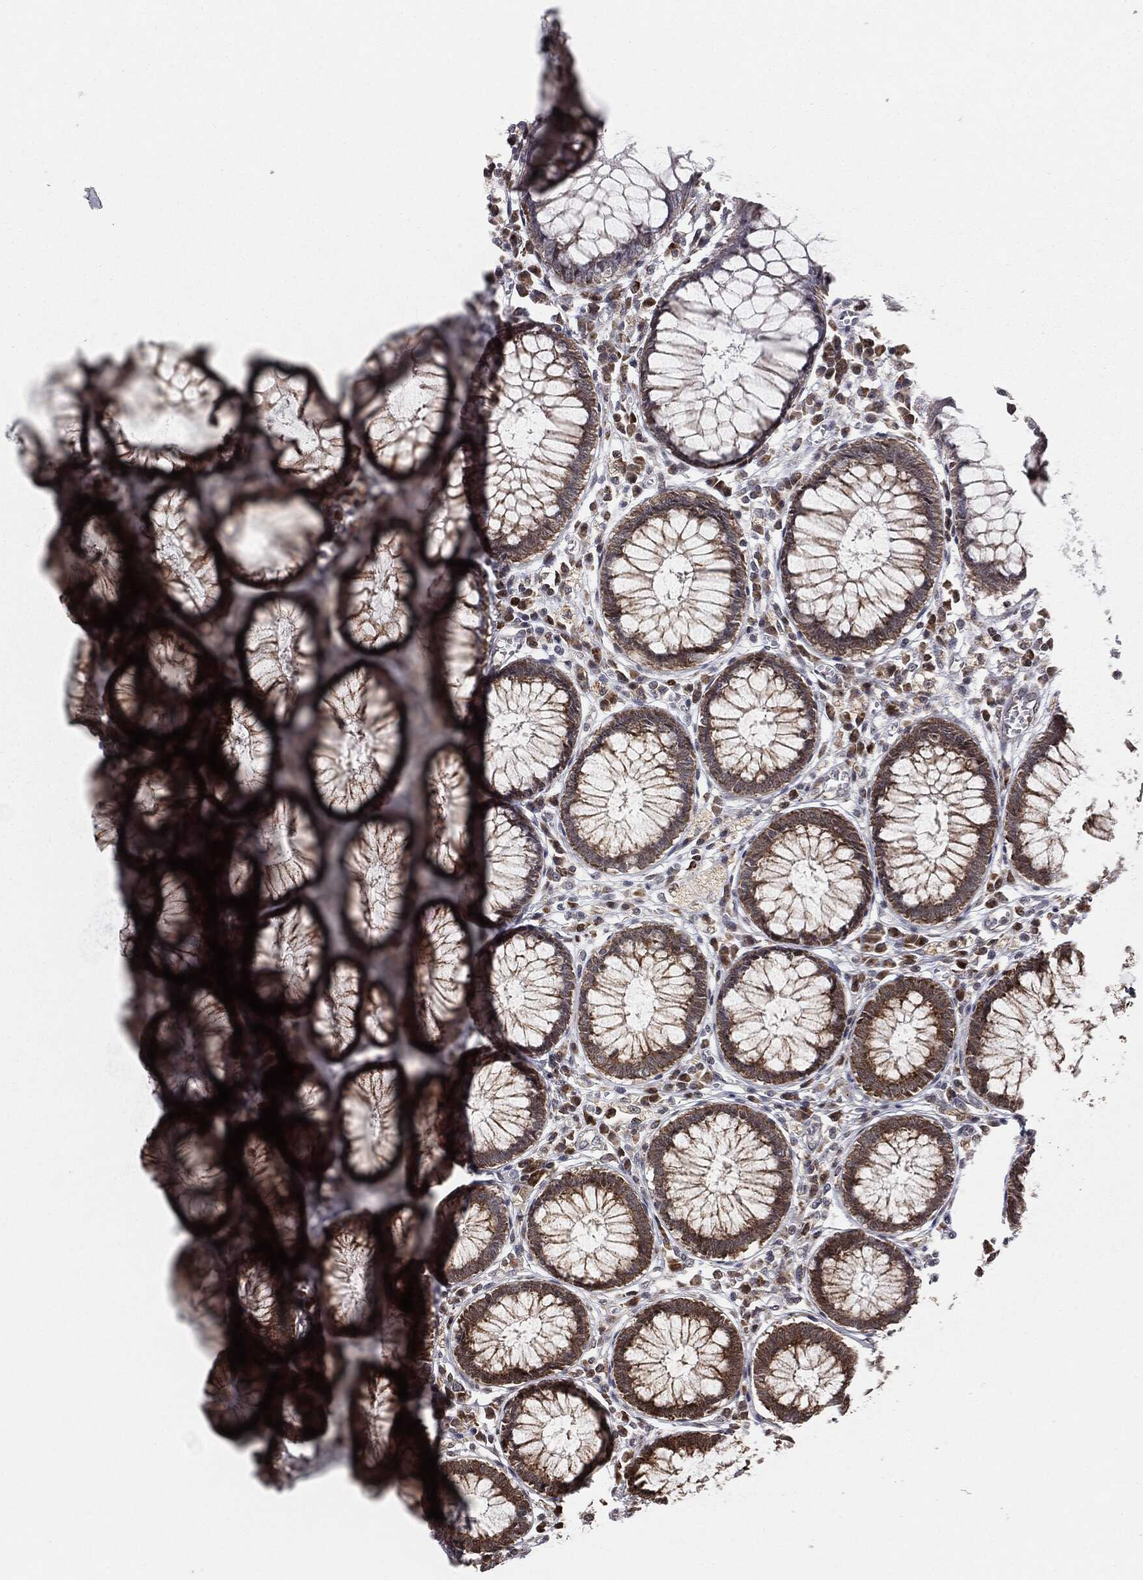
{"staining": {"intensity": "weak", "quantity": "25%-75%", "location": "cytoplasmic/membranous"}, "tissue": "colon", "cell_type": "Endothelial cells", "image_type": "normal", "snomed": [{"axis": "morphology", "description": "Normal tissue, NOS"}, {"axis": "topography", "description": "Colon"}], "caption": "This is a micrograph of immunohistochemistry (IHC) staining of unremarkable colon, which shows weak expression in the cytoplasmic/membranous of endothelial cells.", "gene": "CHCHD2", "patient": {"sex": "male", "age": 65}}